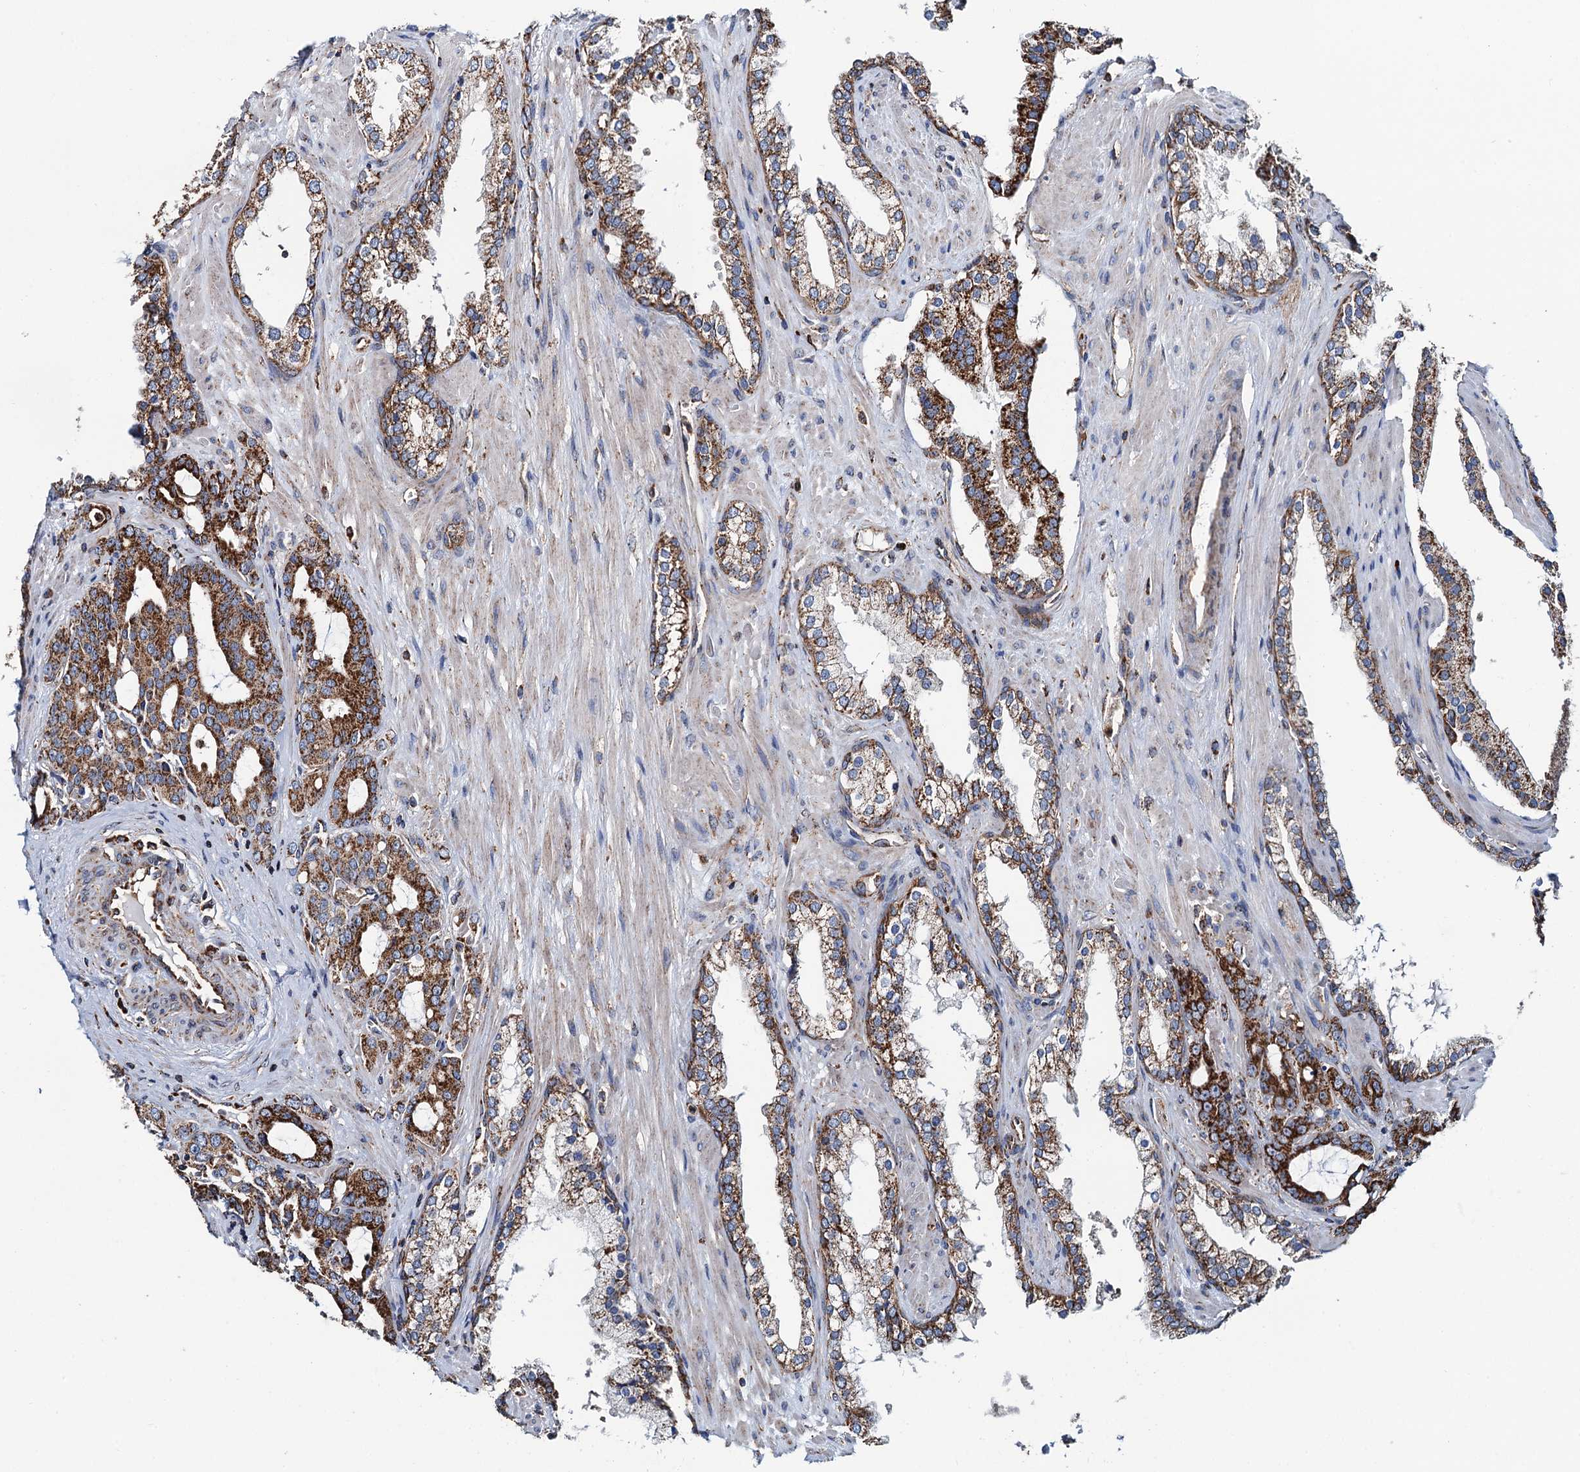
{"staining": {"intensity": "strong", "quantity": ">75%", "location": "cytoplasmic/membranous"}, "tissue": "prostate cancer", "cell_type": "Tumor cells", "image_type": "cancer", "snomed": [{"axis": "morphology", "description": "Adenocarcinoma, High grade"}, {"axis": "topography", "description": "Prostate"}], "caption": "About >75% of tumor cells in prostate high-grade adenocarcinoma reveal strong cytoplasmic/membranous protein staining as visualized by brown immunohistochemical staining.", "gene": "AAGAB", "patient": {"sex": "male", "age": 72}}